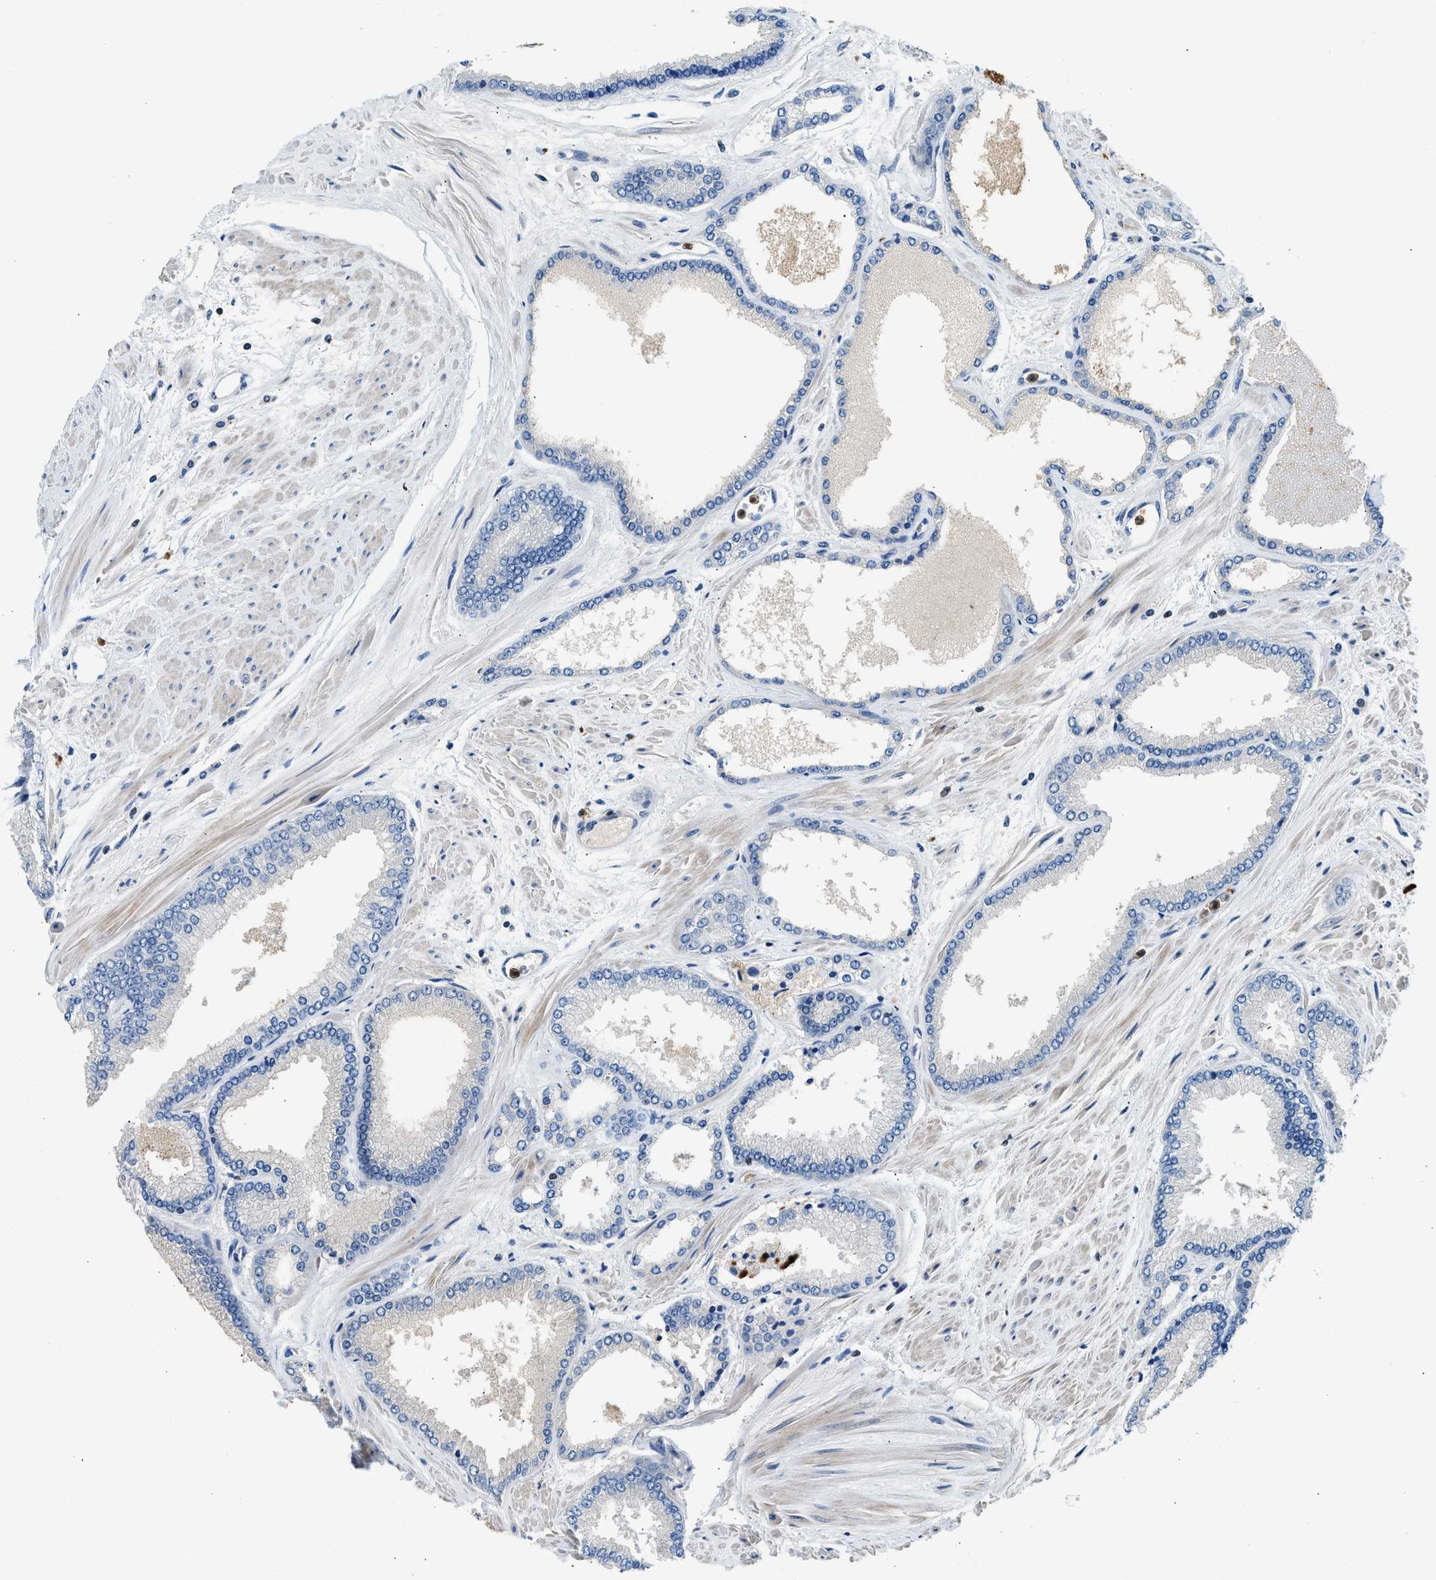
{"staining": {"intensity": "negative", "quantity": "none", "location": "none"}, "tissue": "prostate cancer", "cell_type": "Tumor cells", "image_type": "cancer", "snomed": [{"axis": "morphology", "description": "Adenocarcinoma, High grade"}, {"axis": "topography", "description": "Prostate"}], "caption": "Tumor cells show no significant expression in adenocarcinoma (high-grade) (prostate).", "gene": "TOX", "patient": {"sex": "male", "age": 61}}